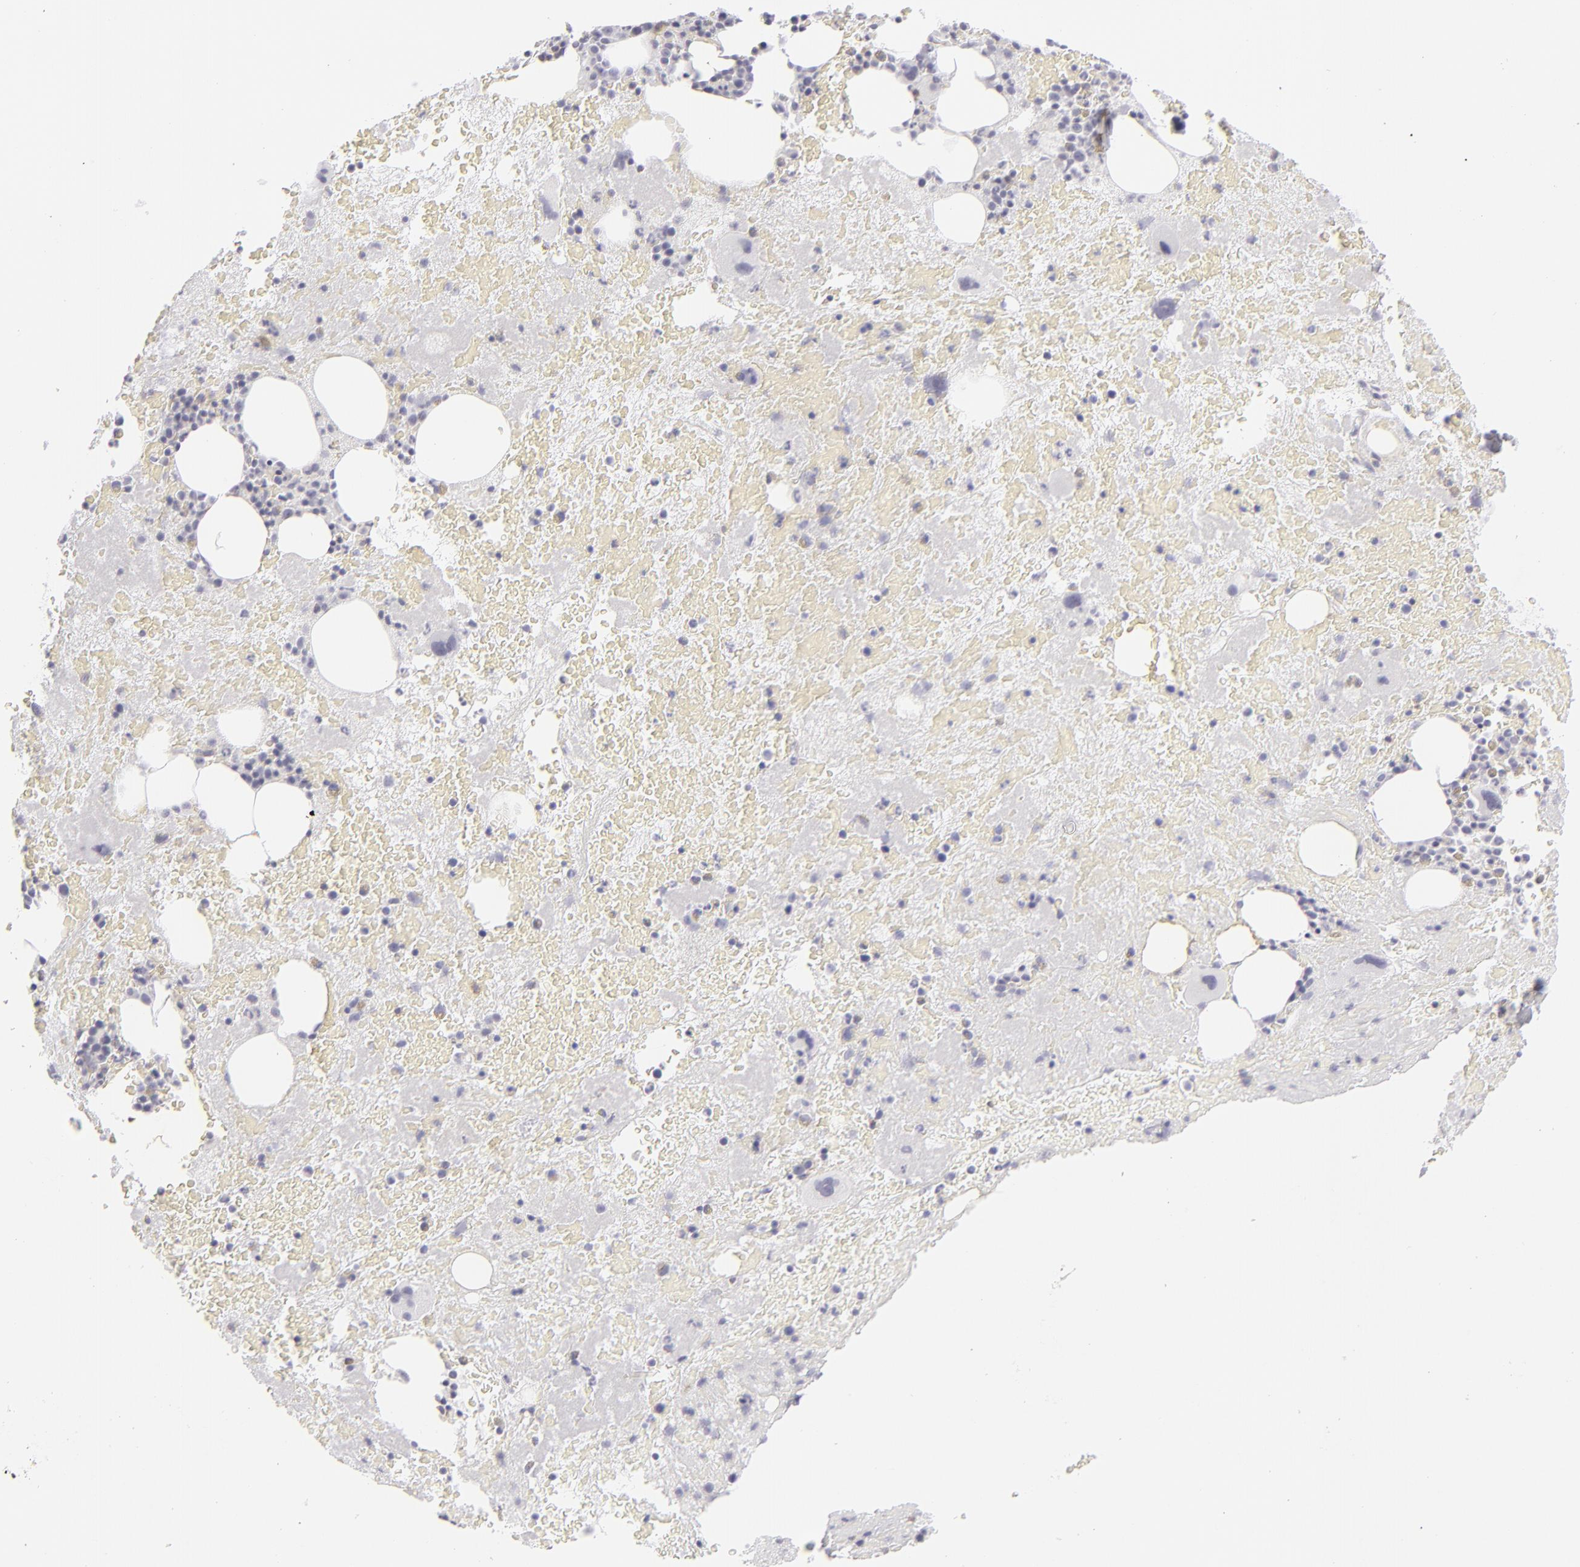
{"staining": {"intensity": "weak", "quantity": "<25%", "location": "cytoplasmic/membranous"}, "tissue": "bone marrow", "cell_type": "Hematopoietic cells", "image_type": "normal", "snomed": [{"axis": "morphology", "description": "Normal tissue, NOS"}, {"axis": "topography", "description": "Bone marrow"}], "caption": "Hematopoietic cells show no significant staining in unremarkable bone marrow.", "gene": "CD7", "patient": {"sex": "male", "age": 76}}